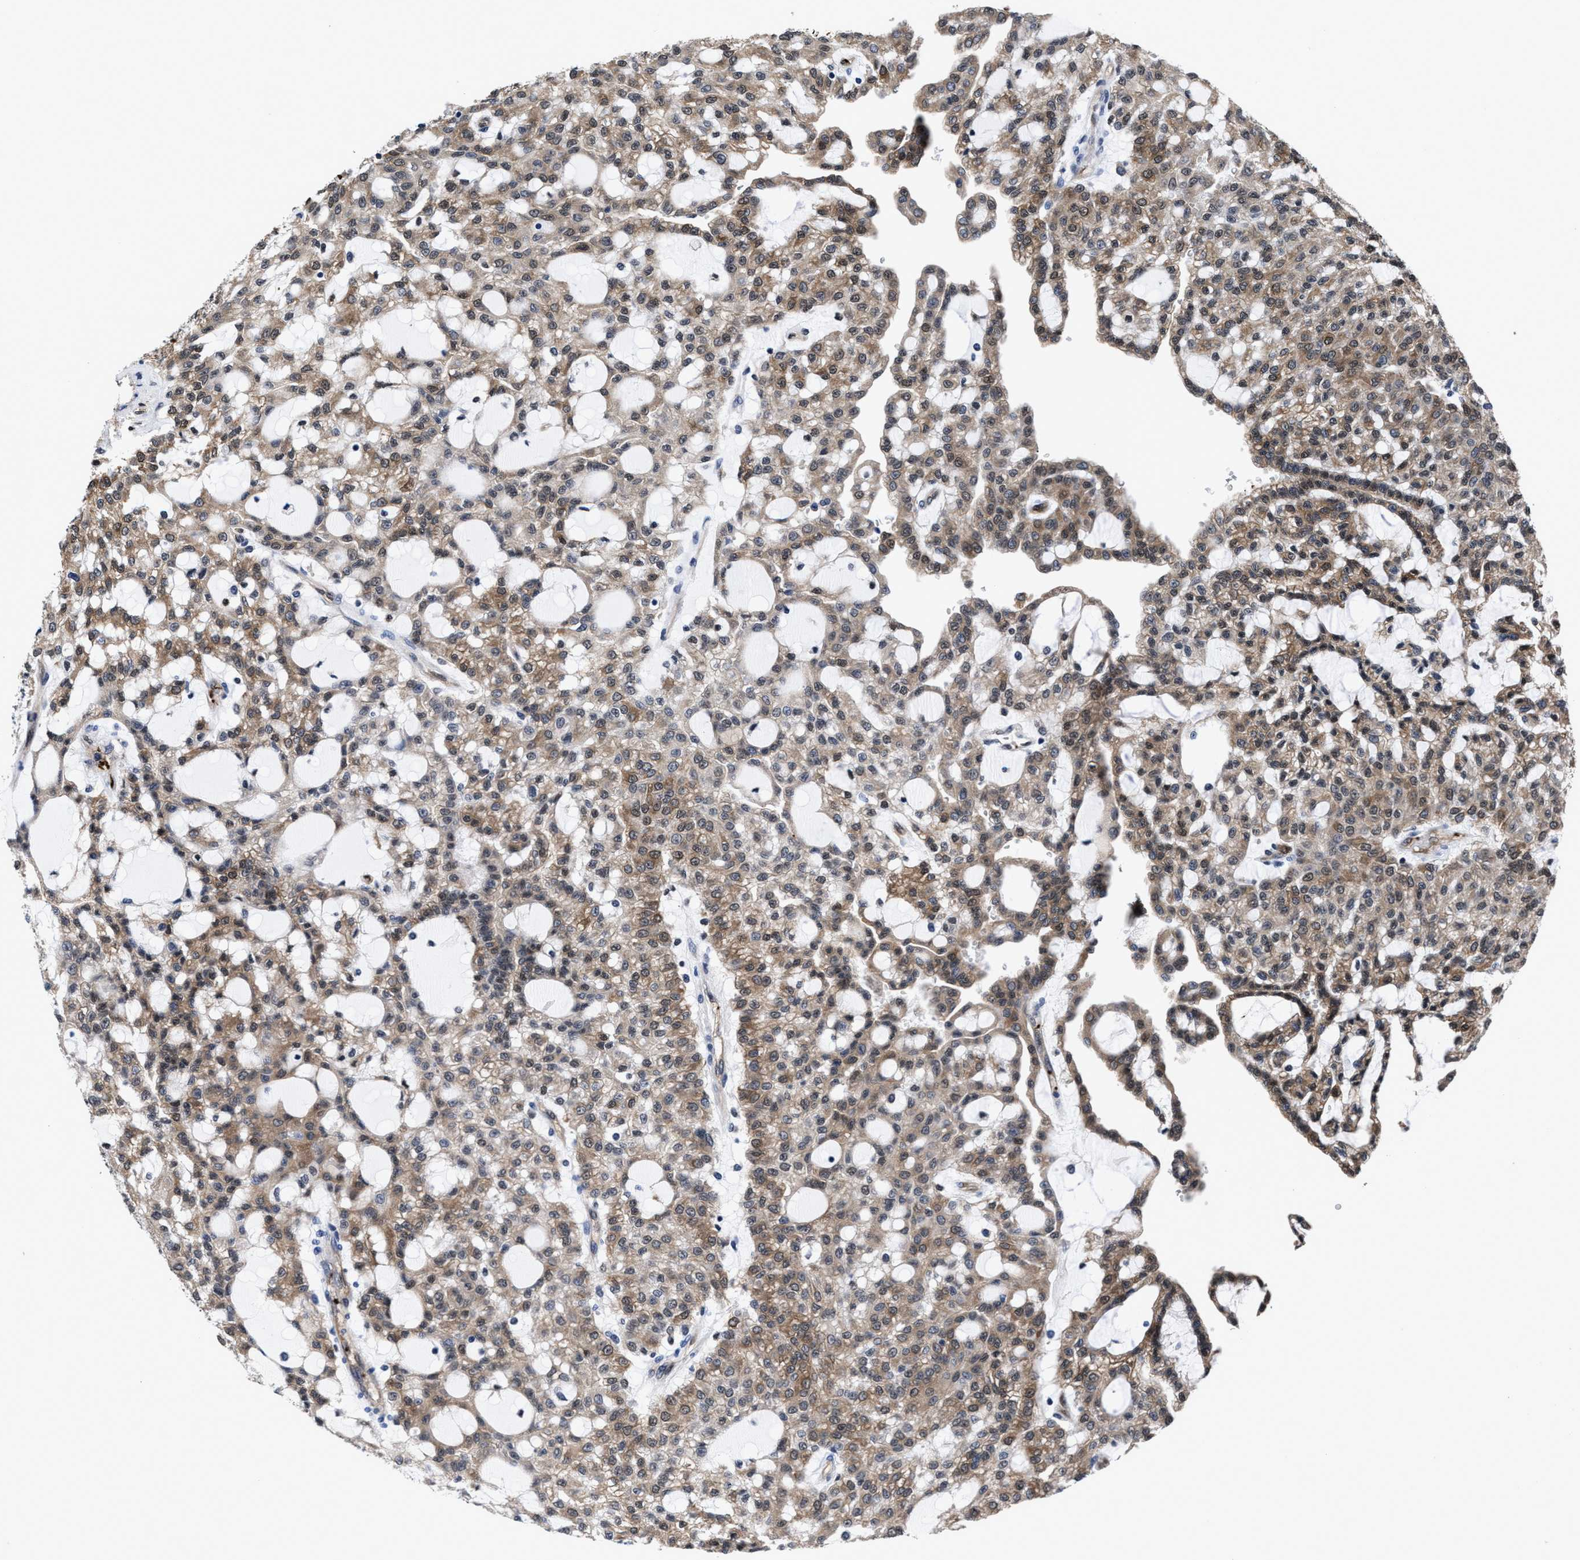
{"staining": {"intensity": "moderate", "quantity": ">75%", "location": "cytoplasmic/membranous"}, "tissue": "renal cancer", "cell_type": "Tumor cells", "image_type": "cancer", "snomed": [{"axis": "morphology", "description": "Adenocarcinoma, NOS"}, {"axis": "topography", "description": "Kidney"}], "caption": "This image exhibits IHC staining of human renal adenocarcinoma, with medium moderate cytoplasmic/membranous expression in about >75% of tumor cells.", "gene": "ACLY", "patient": {"sex": "male", "age": 63}}